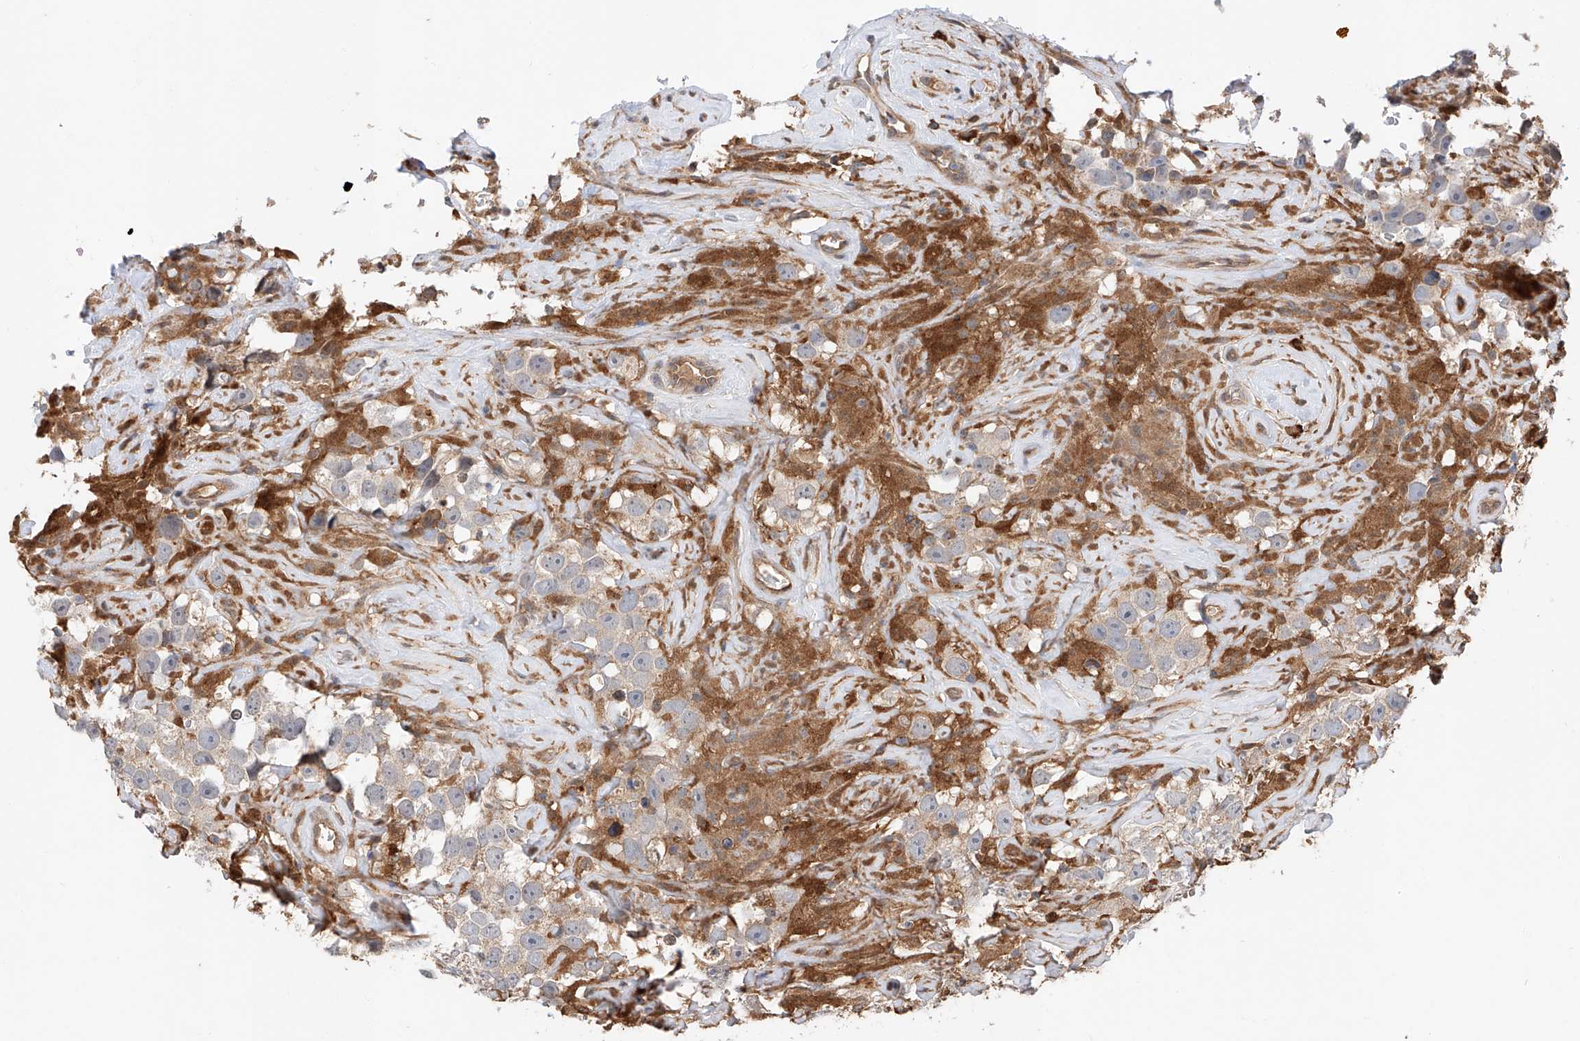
{"staining": {"intensity": "weak", "quantity": ">75%", "location": "cytoplasmic/membranous"}, "tissue": "testis cancer", "cell_type": "Tumor cells", "image_type": "cancer", "snomed": [{"axis": "morphology", "description": "Seminoma, NOS"}, {"axis": "topography", "description": "Testis"}], "caption": "About >75% of tumor cells in testis cancer (seminoma) exhibit weak cytoplasmic/membranous protein expression as visualized by brown immunohistochemical staining.", "gene": "RILPL2", "patient": {"sex": "male", "age": 49}}